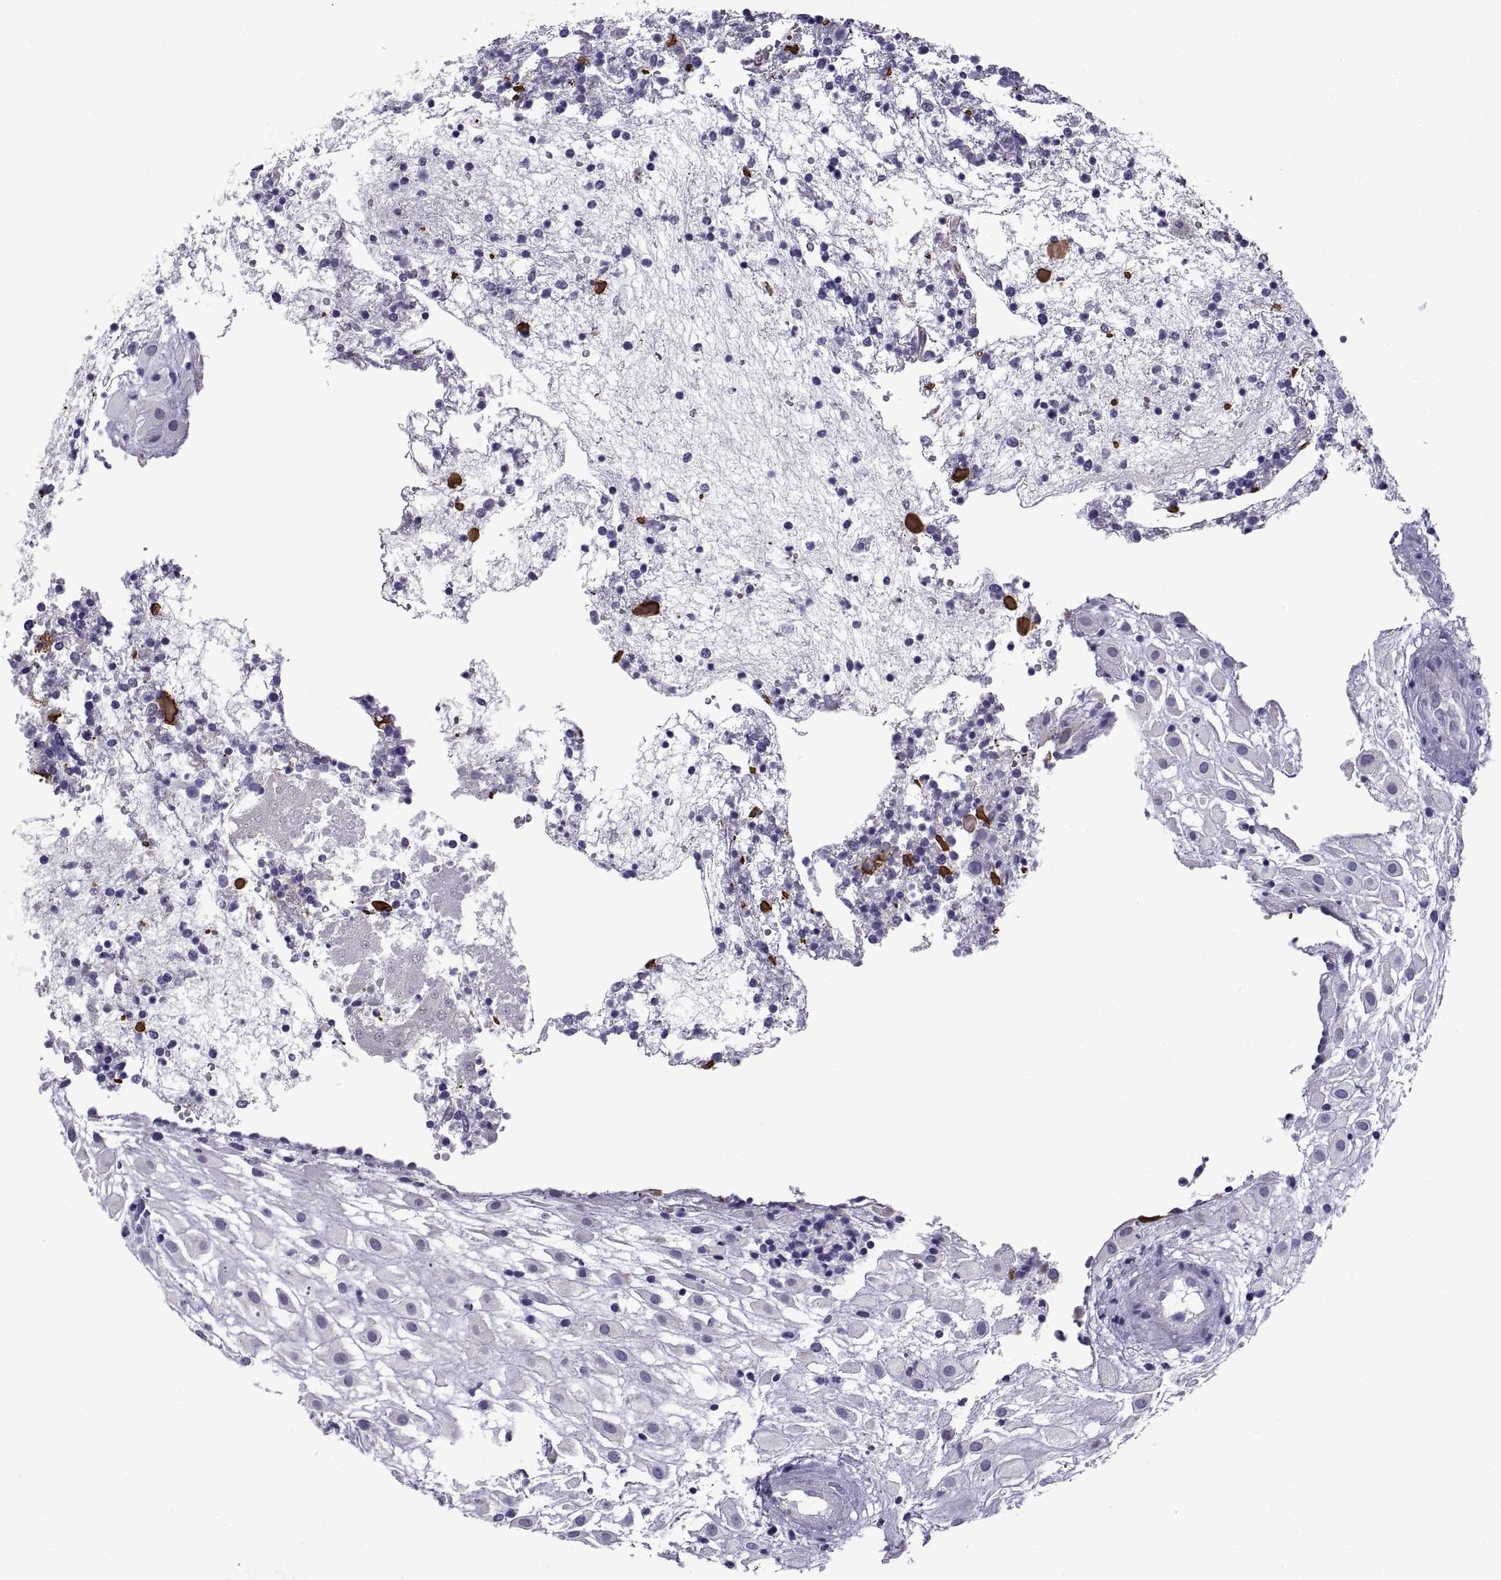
{"staining": {"intensity": "negative", "quantity": "none", "location": "none"}, "tissue": "placenta", "cell_type": "Decidual cells", "image_type": "normal", "snomed": [{"axis": "morphology", "description": "Normal tissue, NOS"}, {"axis": "topography", "description": "Placenta"}], "caption": "DAB (3,3'-diaminobenzidine) immunohistochemical staining of unremarkable placenta demonstrates no significant positivity in decidual cells.", "gene": "SPDYE10", "patient": {"sex": "female", "age": 24}}